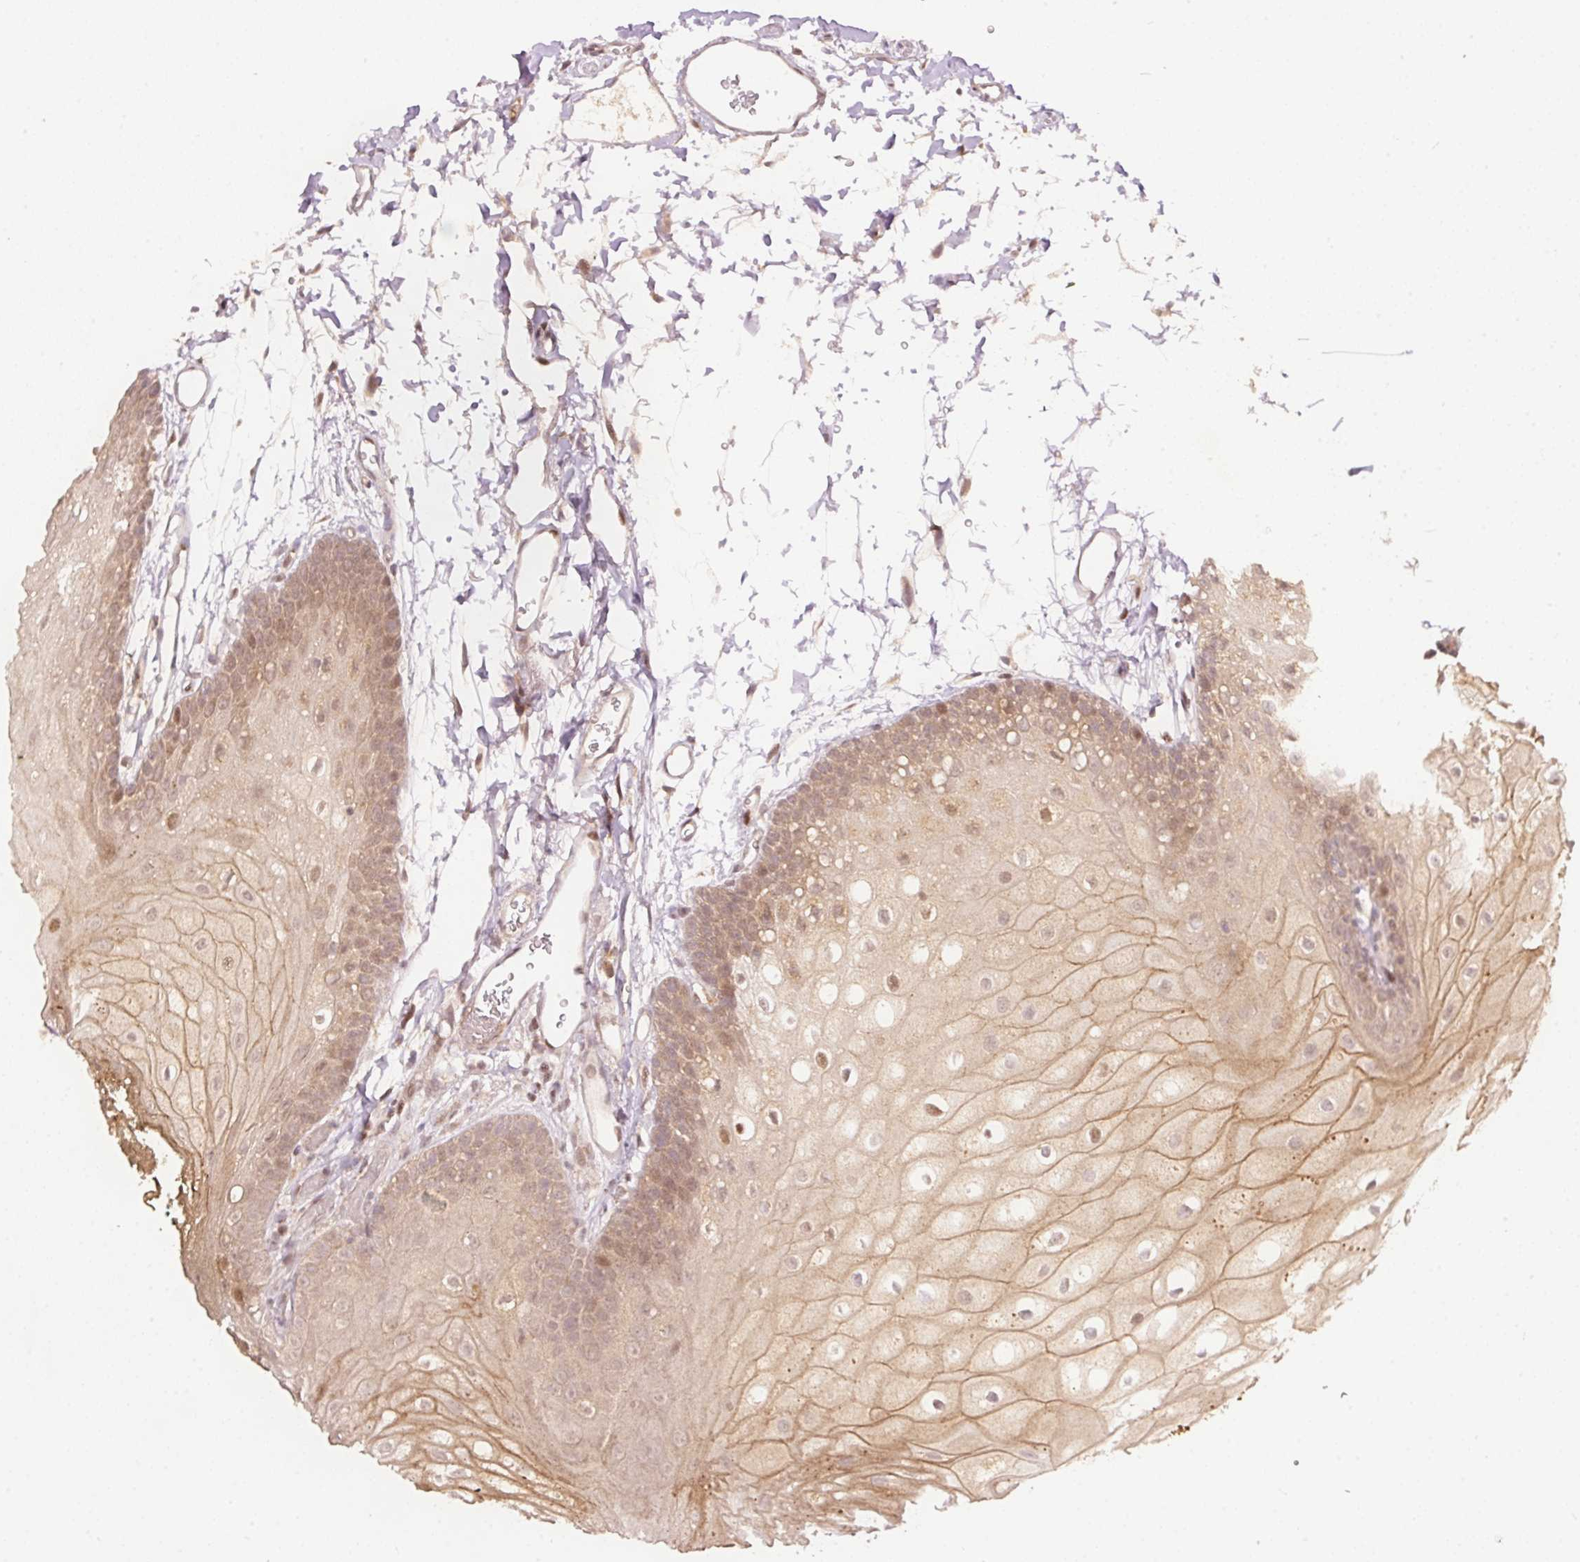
{"staining": {"intensity": "moderate", "quantity": "25%-75%", "location": "cytoplasmic/membranous,nuclear"}, "tissue": "oral mucosa", "cell_type": "Squamous epithelial cells", "image_type": "normal", "snomed": [{"axis": "morphology", "description": "Normal tissue, NOS"}, {"axis": "morphology", "description": "Squamous cell carcinoma, NOS"}, {"axis": "topography", "description": "Oral tissue"}, {"axis": "topography", "description": "Head-Neck"}], "caption": "Oral mucosa stained with a brown dye reveals moderate cytoplasmic/membranous,nuclear positive staining in about 25%-75% of squamous epithelial cells.", "gene": "PCDHB1", "patient": {"sex": "female", "age": 81}}